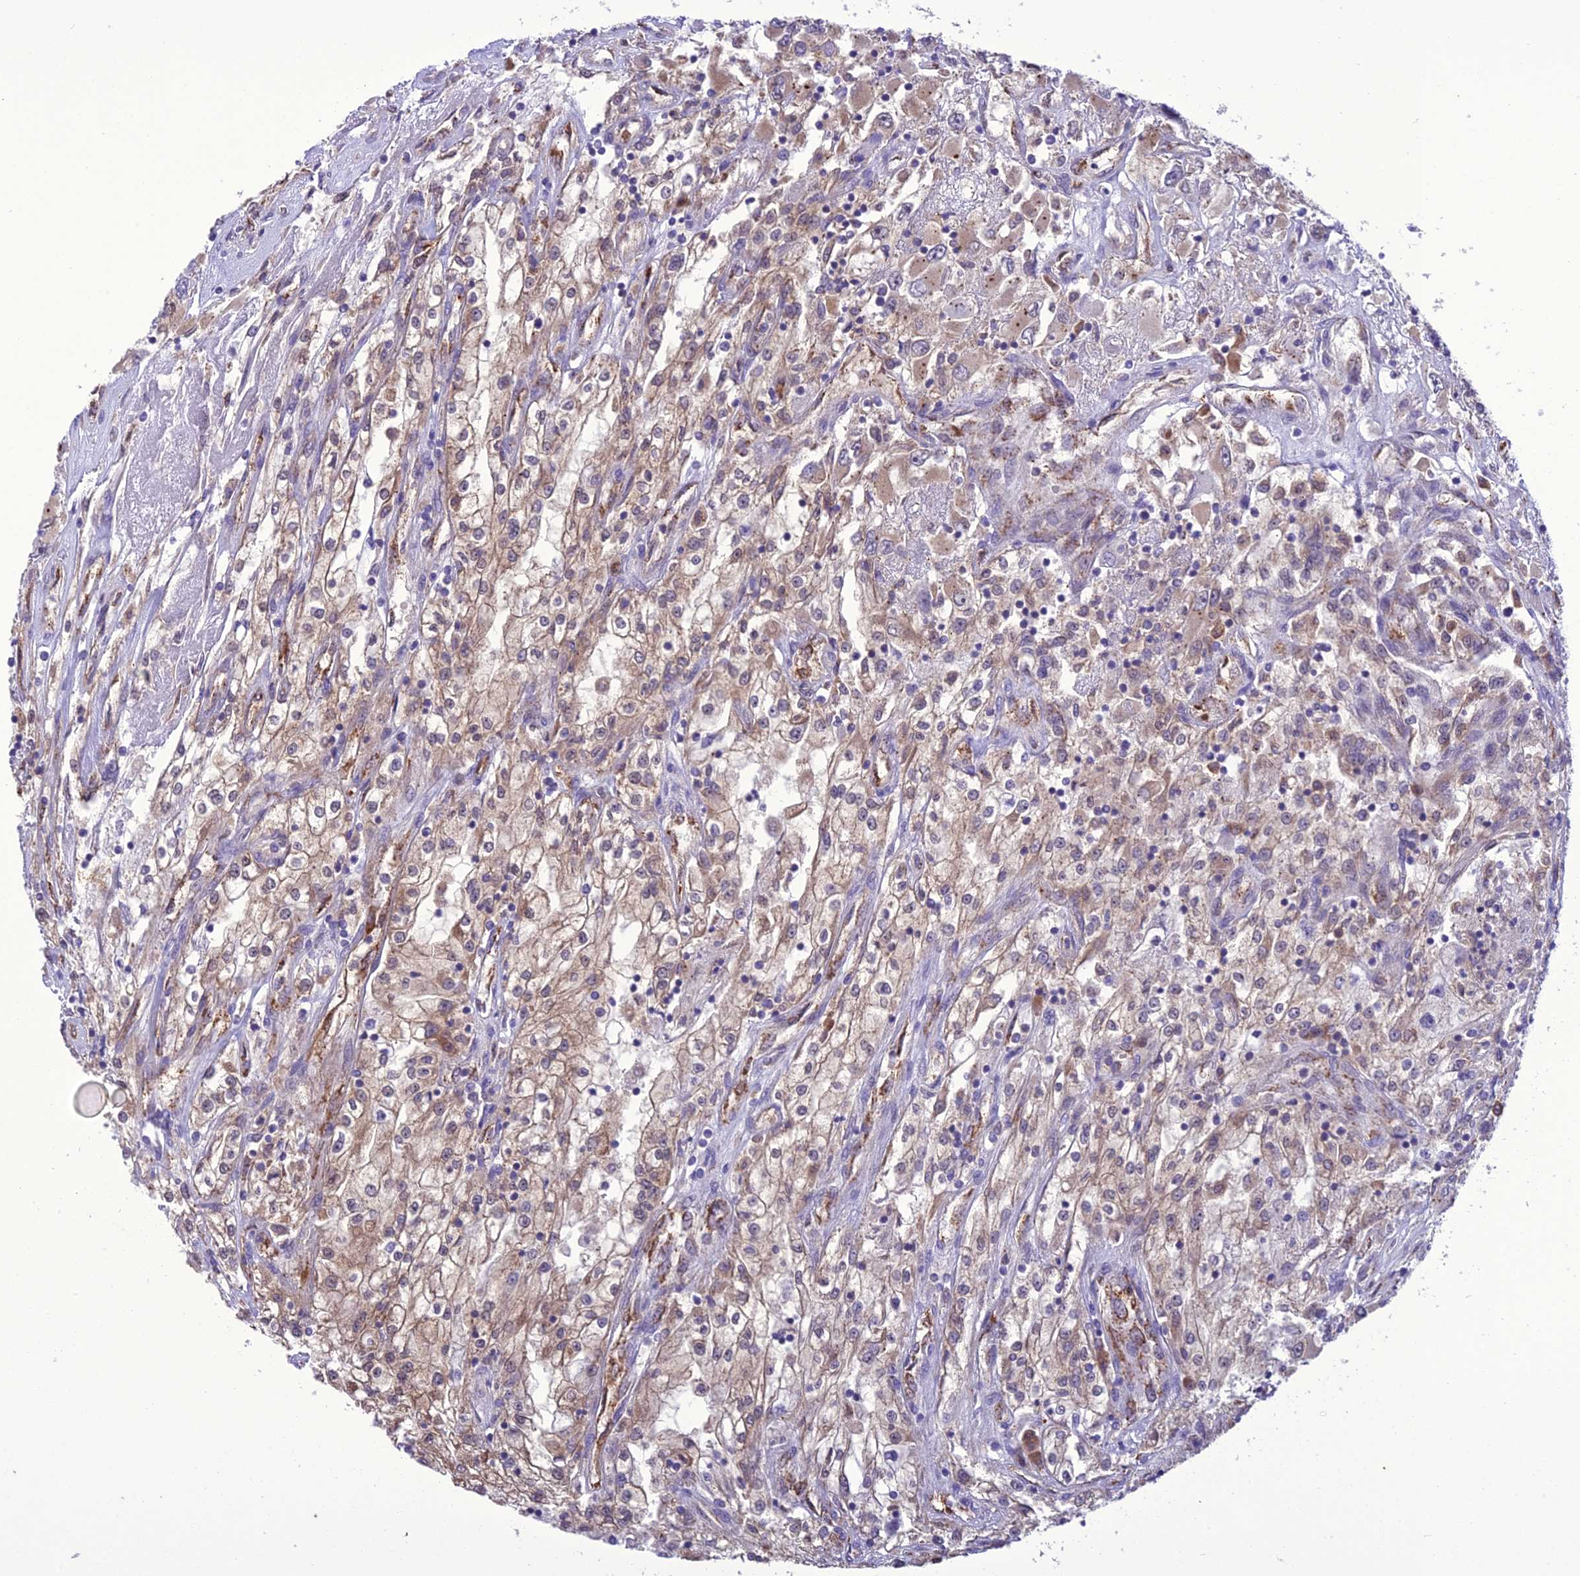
{"staining": {"intensity": "weak", "quantity": ">75%", "location": "cytoplasmic/membranous"}, "tissue": "renal cancer", "cell_type": "Tumor cells", "image_type": "cancer", "snomed": [{"axis": "morphology", "description": "Adenocarcinoma, NOS"}, {"axis": "topography", "description": "Kidney"}], "caption": "There is low levels of weak cytoplasmic/membranous expression in tumor cells of renal adenocarcinoma, as demonstrated by immunohistochemical staining (brown color).", "gene": "BORCS6", "patient": {"sex": "female", "age": 52}}